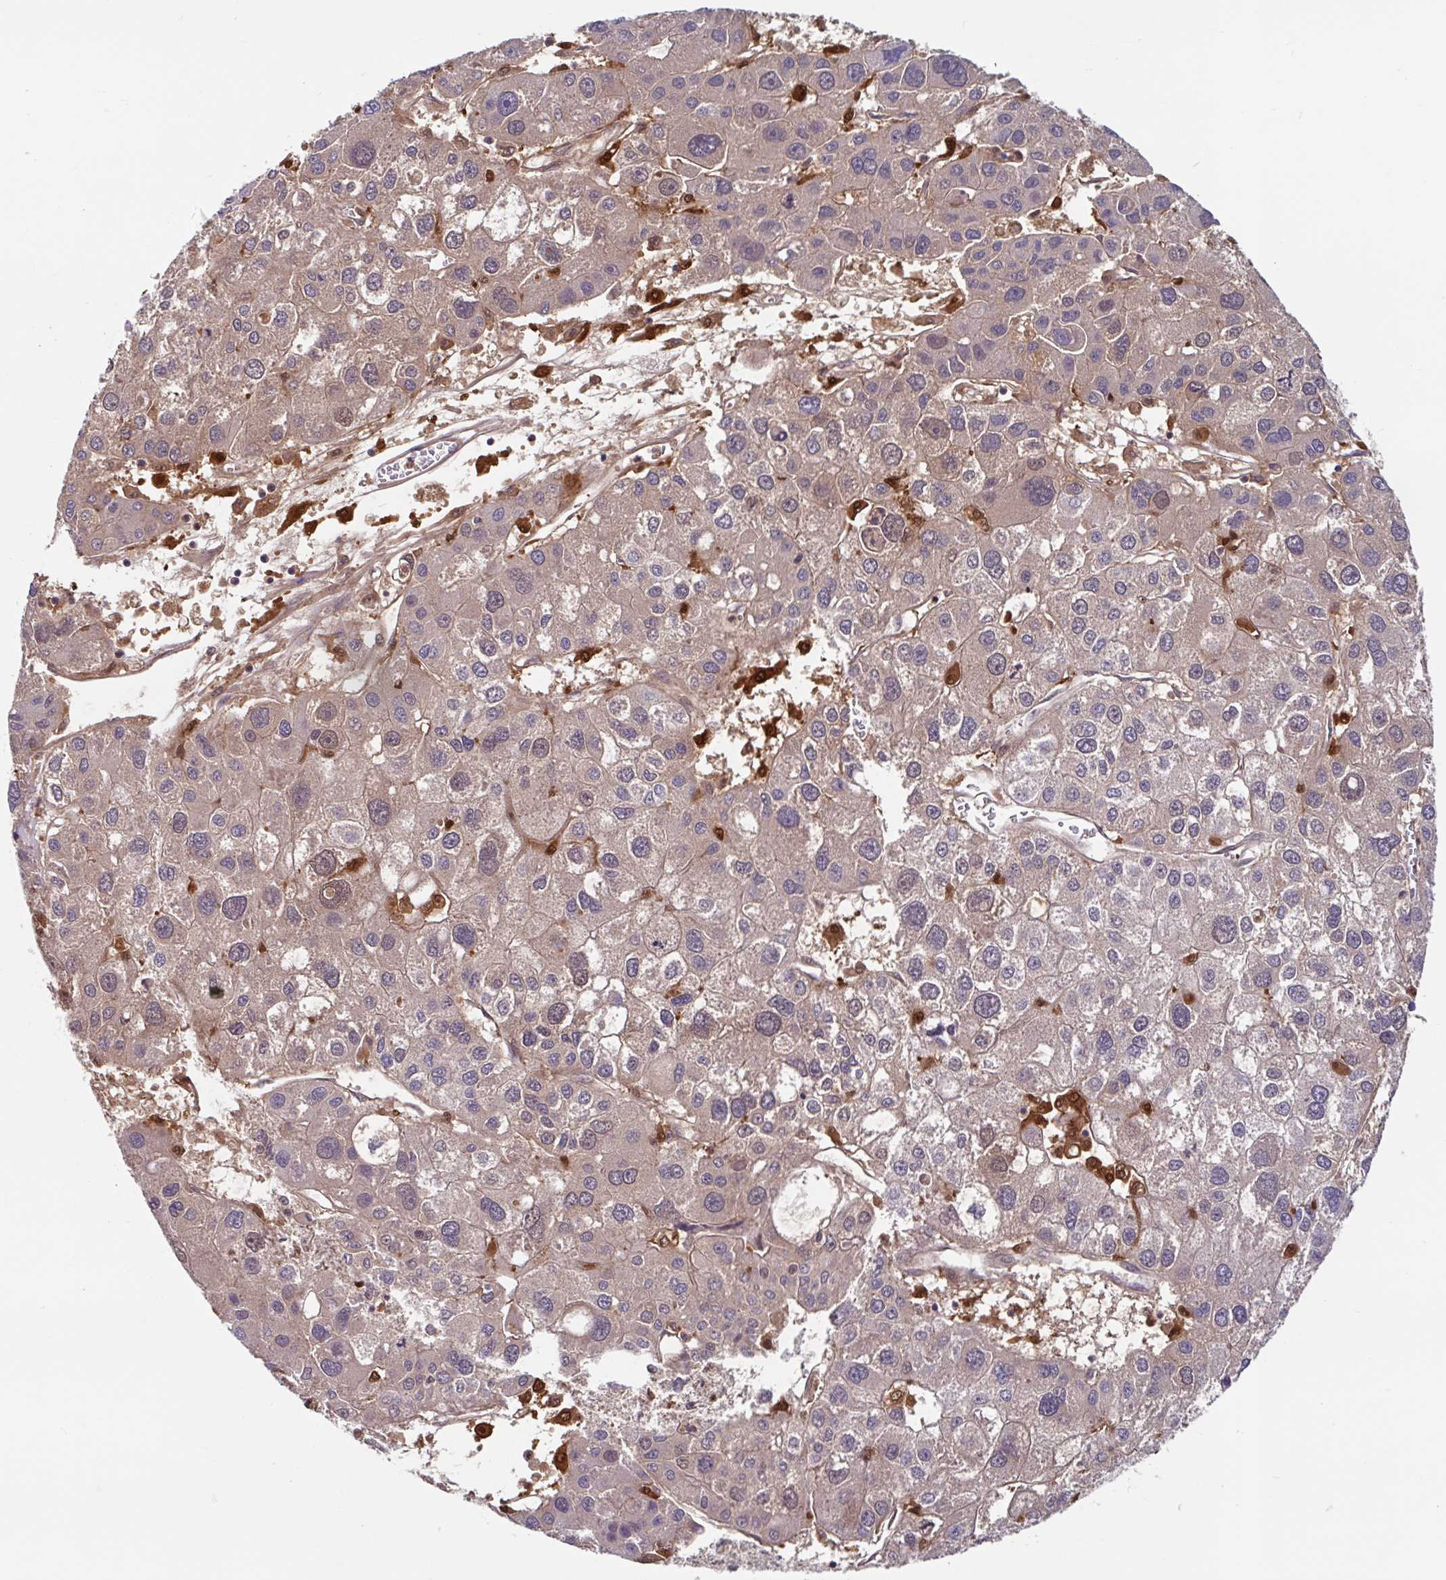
{"staining": {"intensity": "negative", "quantity": "none", "location": "none"}, "tissue": "liver cancer", "cell_type": "Tumor cells", "image_type": "cancer", "snomed": [{"axis": "morphology", "description": "Carcinoma, Hepatocellular, NOS"}, {"axis": "topography", "description": "Liver"}], "caption": "High power microscopy photomicrograph of an immunohistochemistry (IHC) image of liver cancer (hepatocellular carcinoma), revealing no significant expression in tumor cells. (Stains: DAB (3,3'-diaminobenzidine) immunohistochemistry with hematoxylin counter stain, Microscopy: brightfield microscopy at high magnification).", "gene": "BLVRA", "patient": {"sex": "male", "age": 73}}